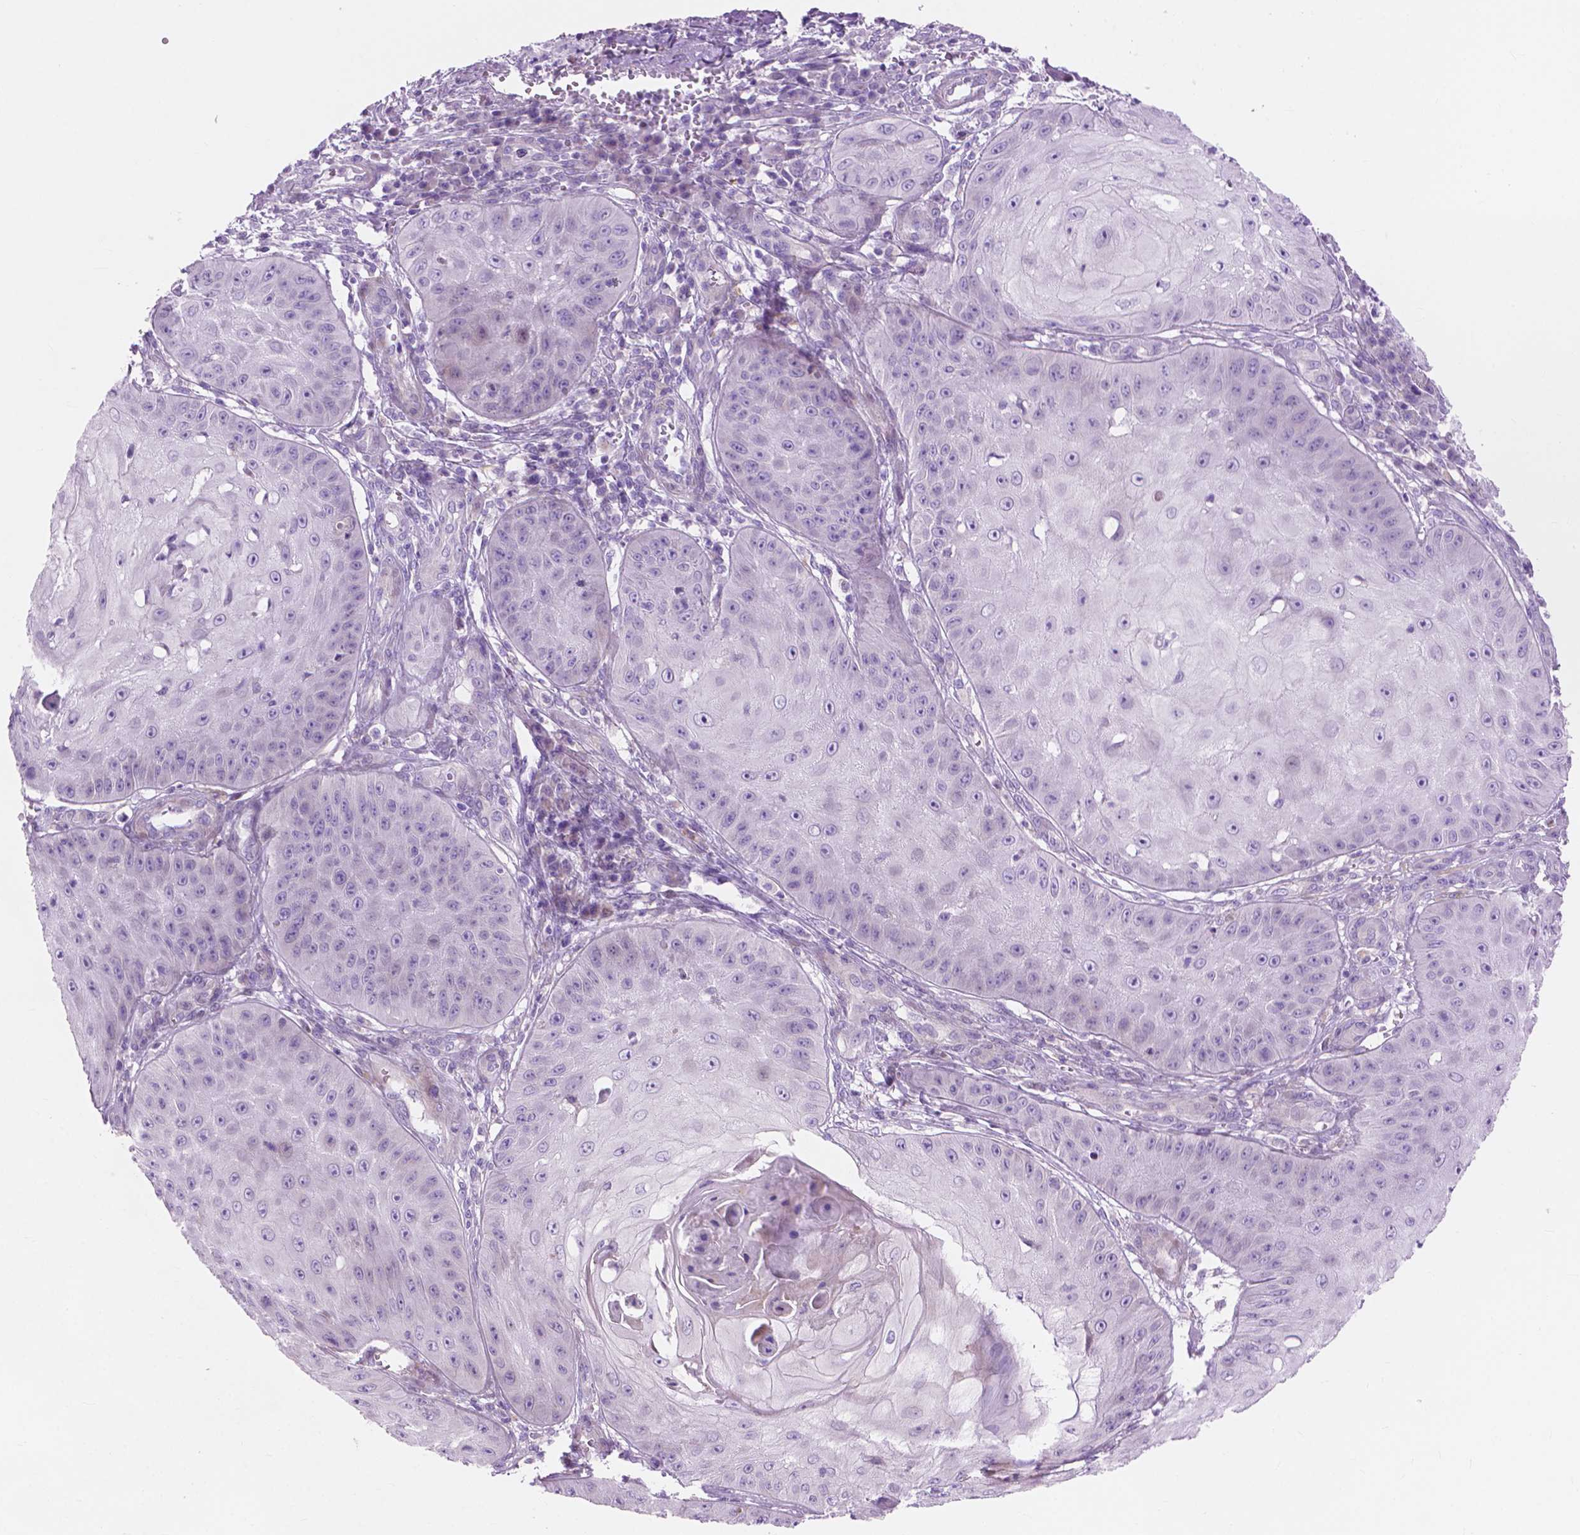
{"staining": {"intensity": "negative", "quantity": "none", "location": "none"}, "tissue": "skin cancer", "cell_type": "Tumor cells", "image_type": "cancer", "snomed": [{"axis": "morphology", "description": "Squamous cell carcinoma, NOS"}, {"axis": "topography", "description": "Skin"}], "caption": "An immunohistochemistry (IHC) image of squamous cell carcinoma (skin) is shown. There is no staining in tumor cells of squamous cell carcinoma (skin).", "gene": "MORN1", "patient": {"sex": "male", "age": 70}}